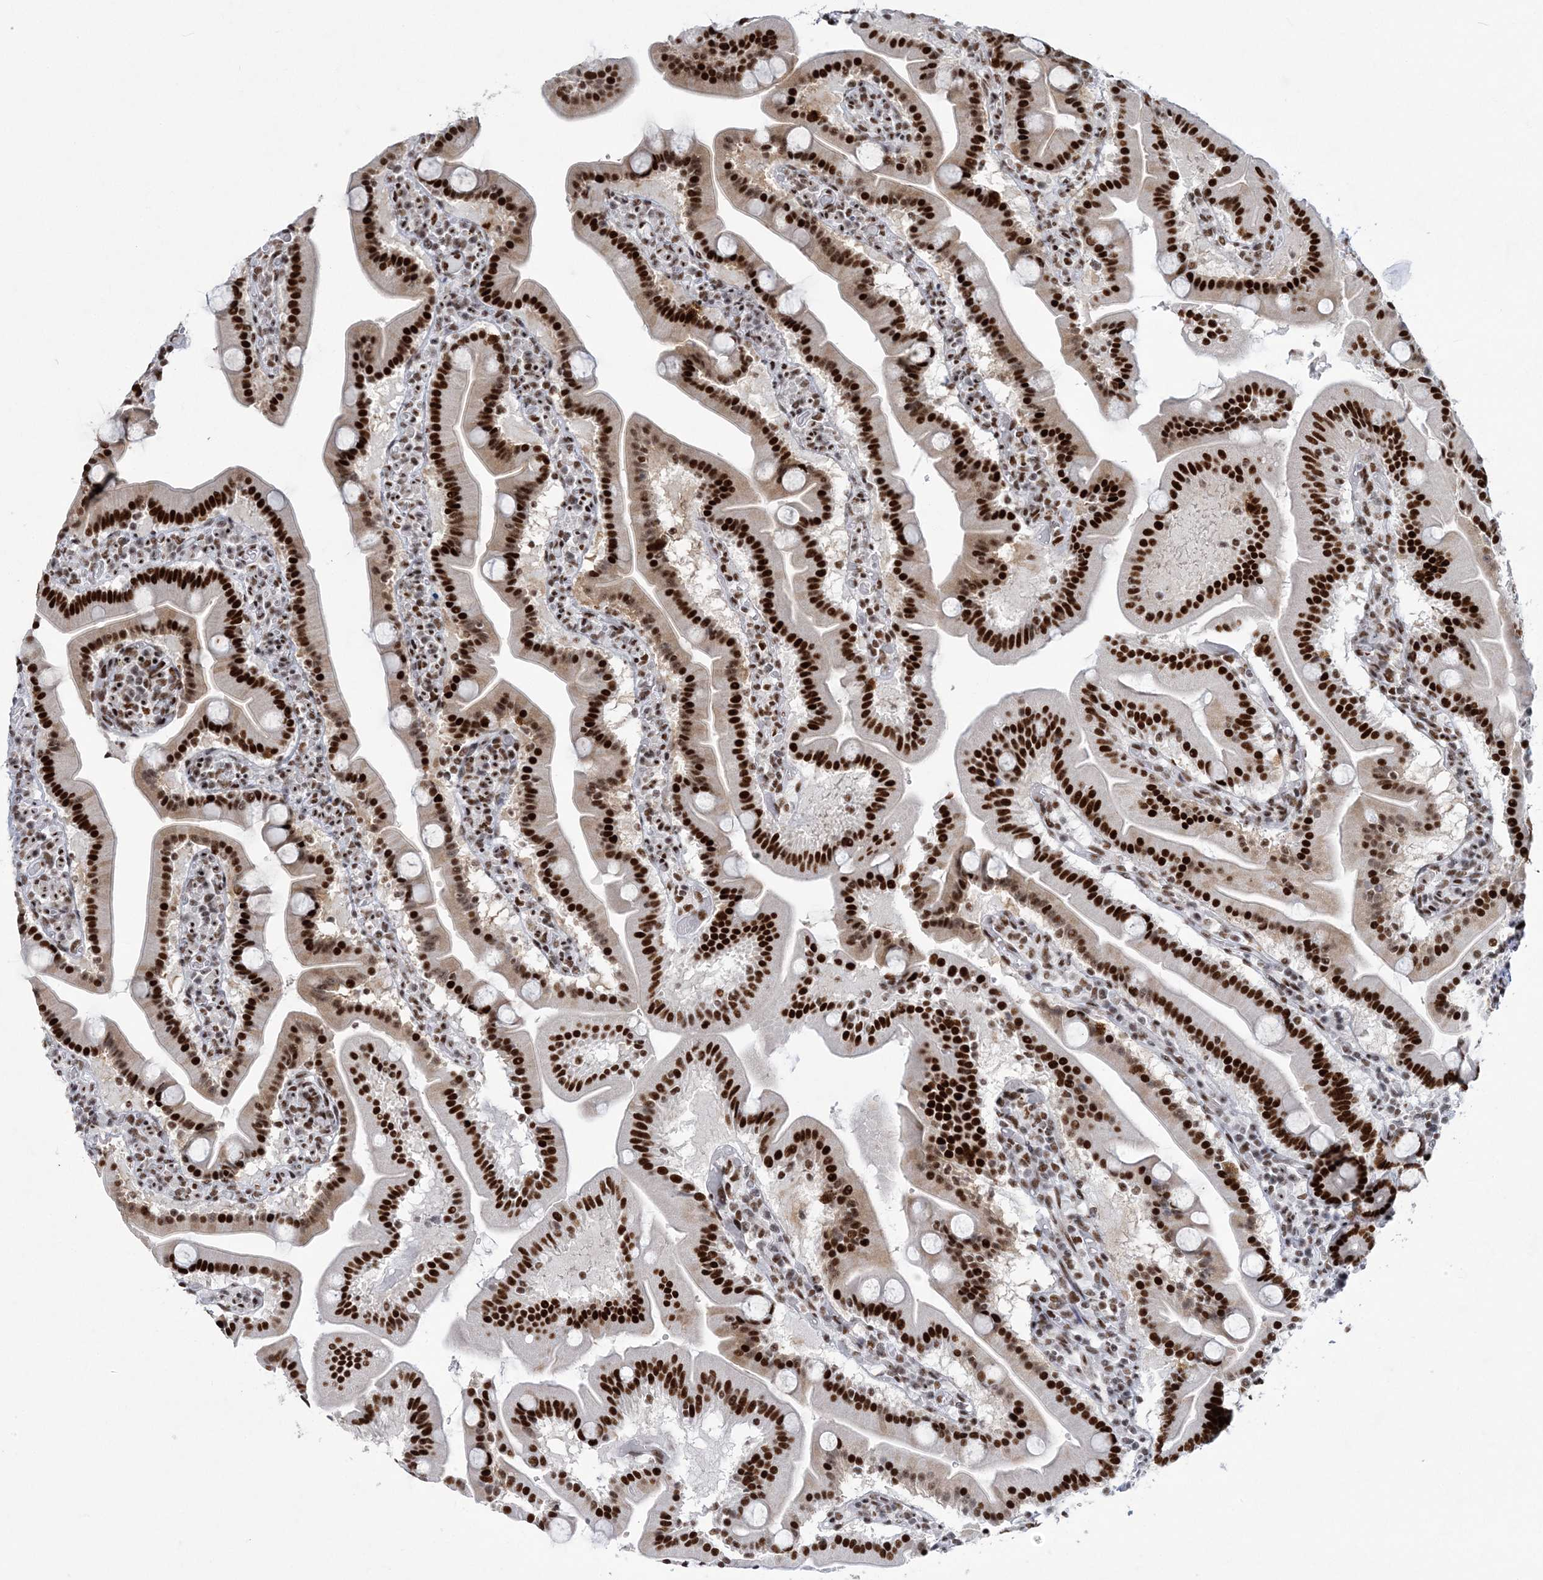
{"staining": {"intensity": "strong", "quantity": ">75%", "location": "nuclear"}, "tissue": "duodenum", "cell_type": "Glandular cells", "image_type": "normal", "snomed": [{"axis": "morphology", "description": "Normal tissue, NOS"}, {"axis": "topography", "description": "Duodenum"}], "caption": "Duodenum stained with IHC displays strong nuclear staining in approximately >75% of glandular cells. The staining is performed using DAB (3,3'-diaminobenzidine) brown chromogen to label protein expression. The nuclei are counter-stained blue using hematoxylin.", "gene": "ZBTB7A", "patient": {"sex": "male", "age": 55}}